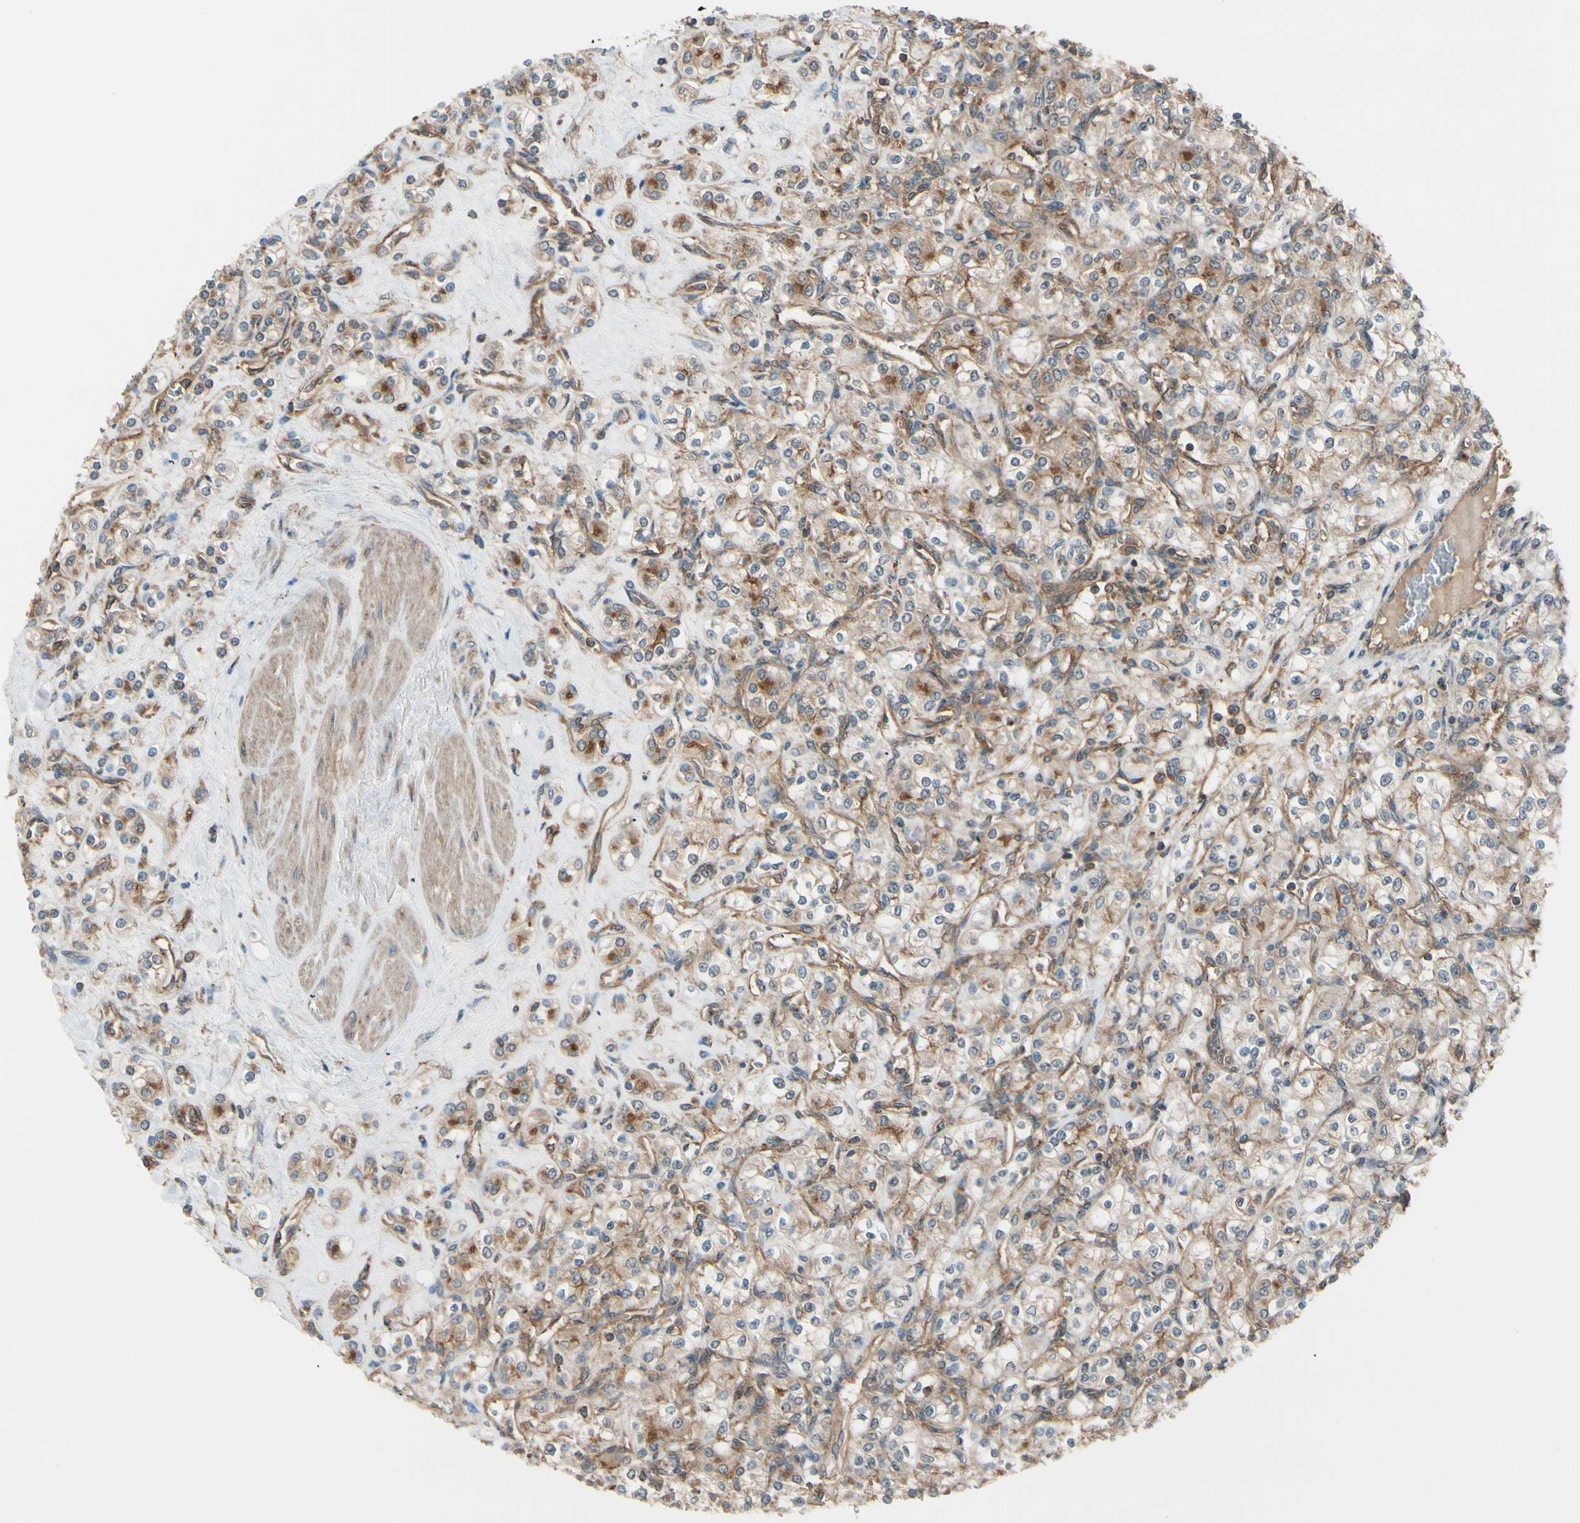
{"staining": {"intensity": "weak", "quantity": "25%-75%", "location": "cytoplasmic/membranous"}, "tissue": "renal cancer", "cell_type": "Tumor cells", "image_type": "cancer", "snomed": [{"axis": "morphology", "description": "Adenocarcinoma, NOS"}, {"axis": "topography", "description": "Kidney"}], "caption": "Renal cancer (adenocarcinoma) stained with a brown dye demonstrates weak cytoplasmic/membranous positive staining in approximately 25%-75% of tumor cells.", "gene": "EPS15", "patient": {"sex": "male", "age": 77}}